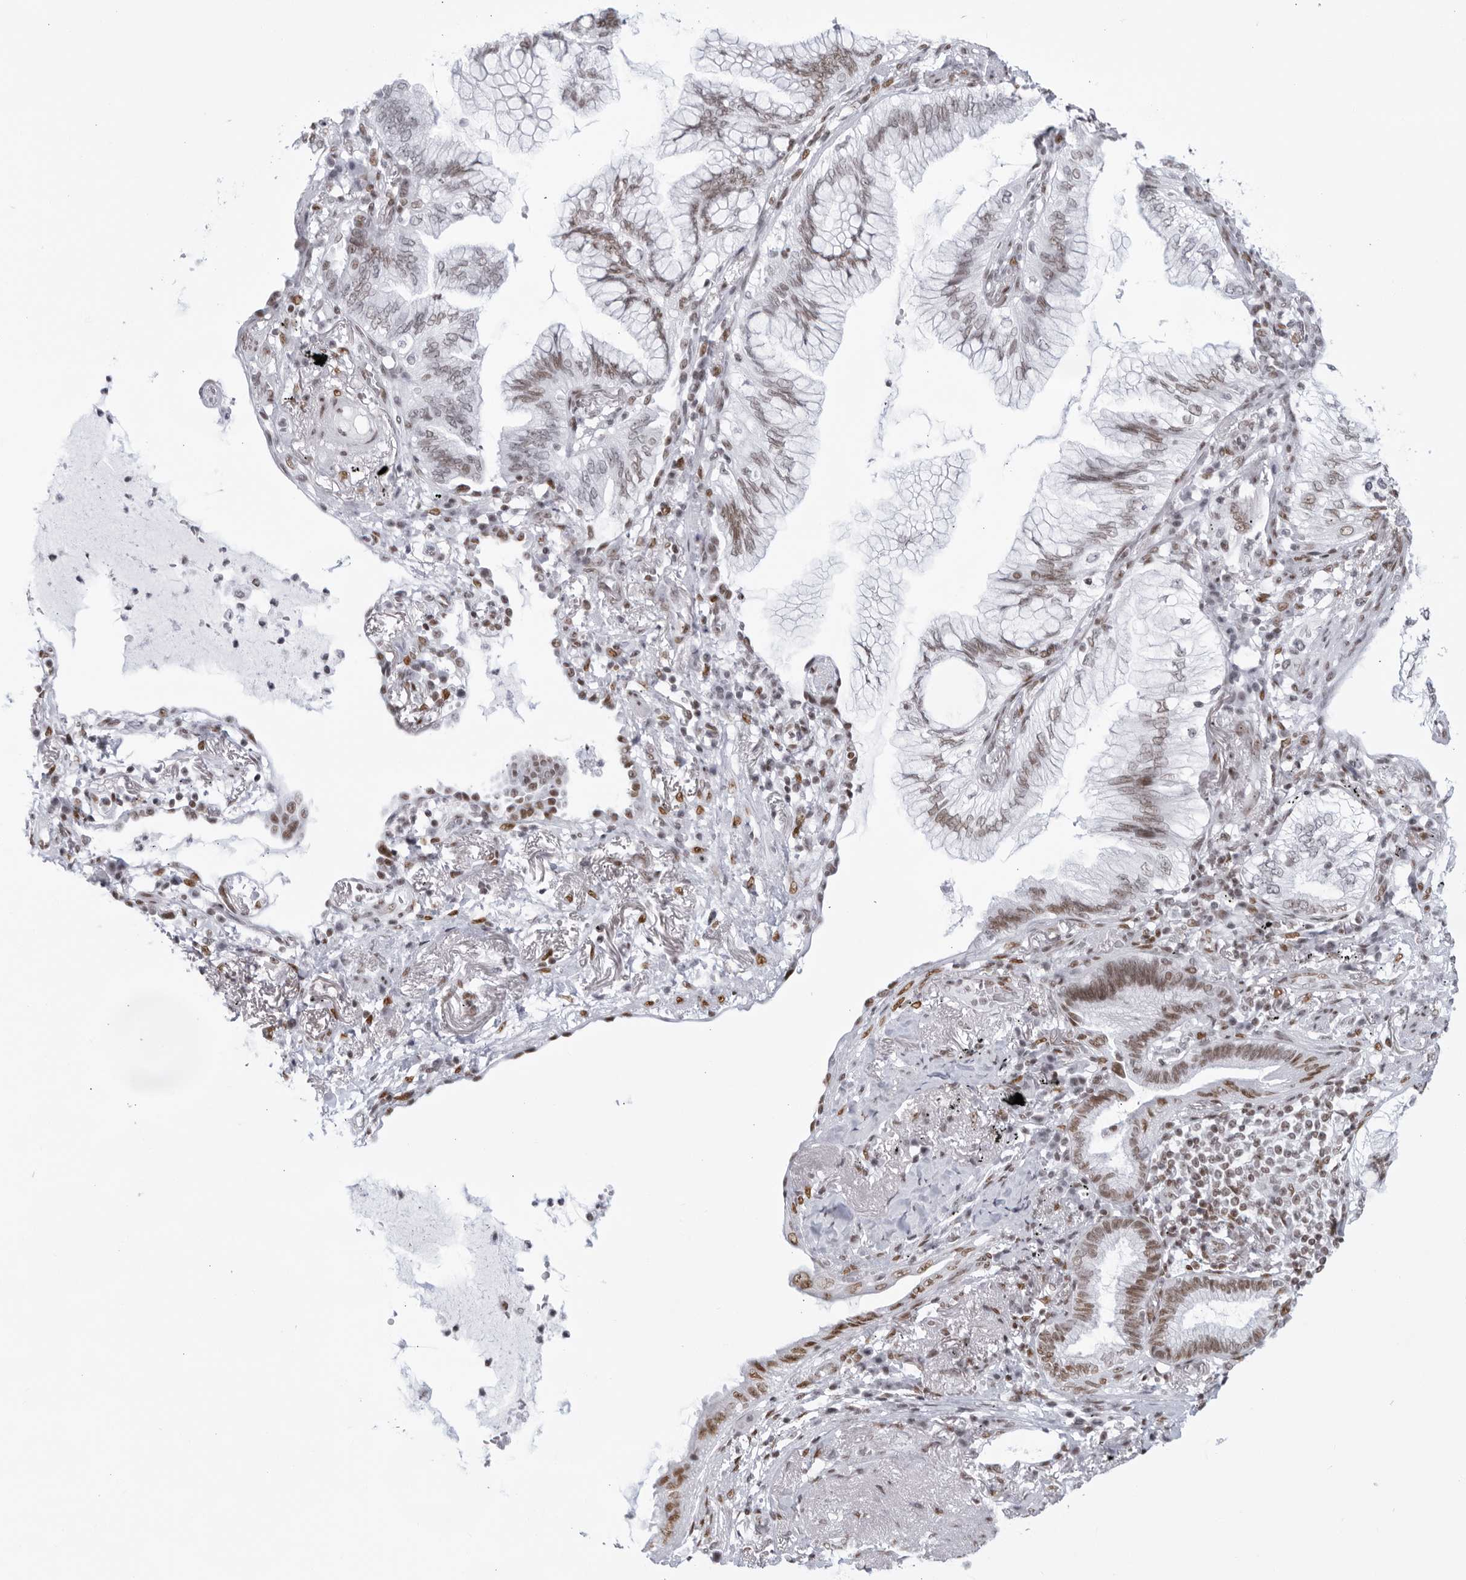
{"staining": {"intensity": "moderate", "quantity": "25%-75%", "location": "nuclear"}, "tissue": "lung cancer", "cell_type": "Tumor cells", "image_type": "cancer", "snomed": [{"axis": "morphology", "description": "Adenocarcinoma, NOS"}, {"axis": "topography", "description": "Lung"}], "caption": "Lung adenocarcinoma stained for a protein demonstrates moderate nuclear positivity in tumor cells.", "gene": "HP1BP3", "patient": {"sex": "female", "age": 70}}